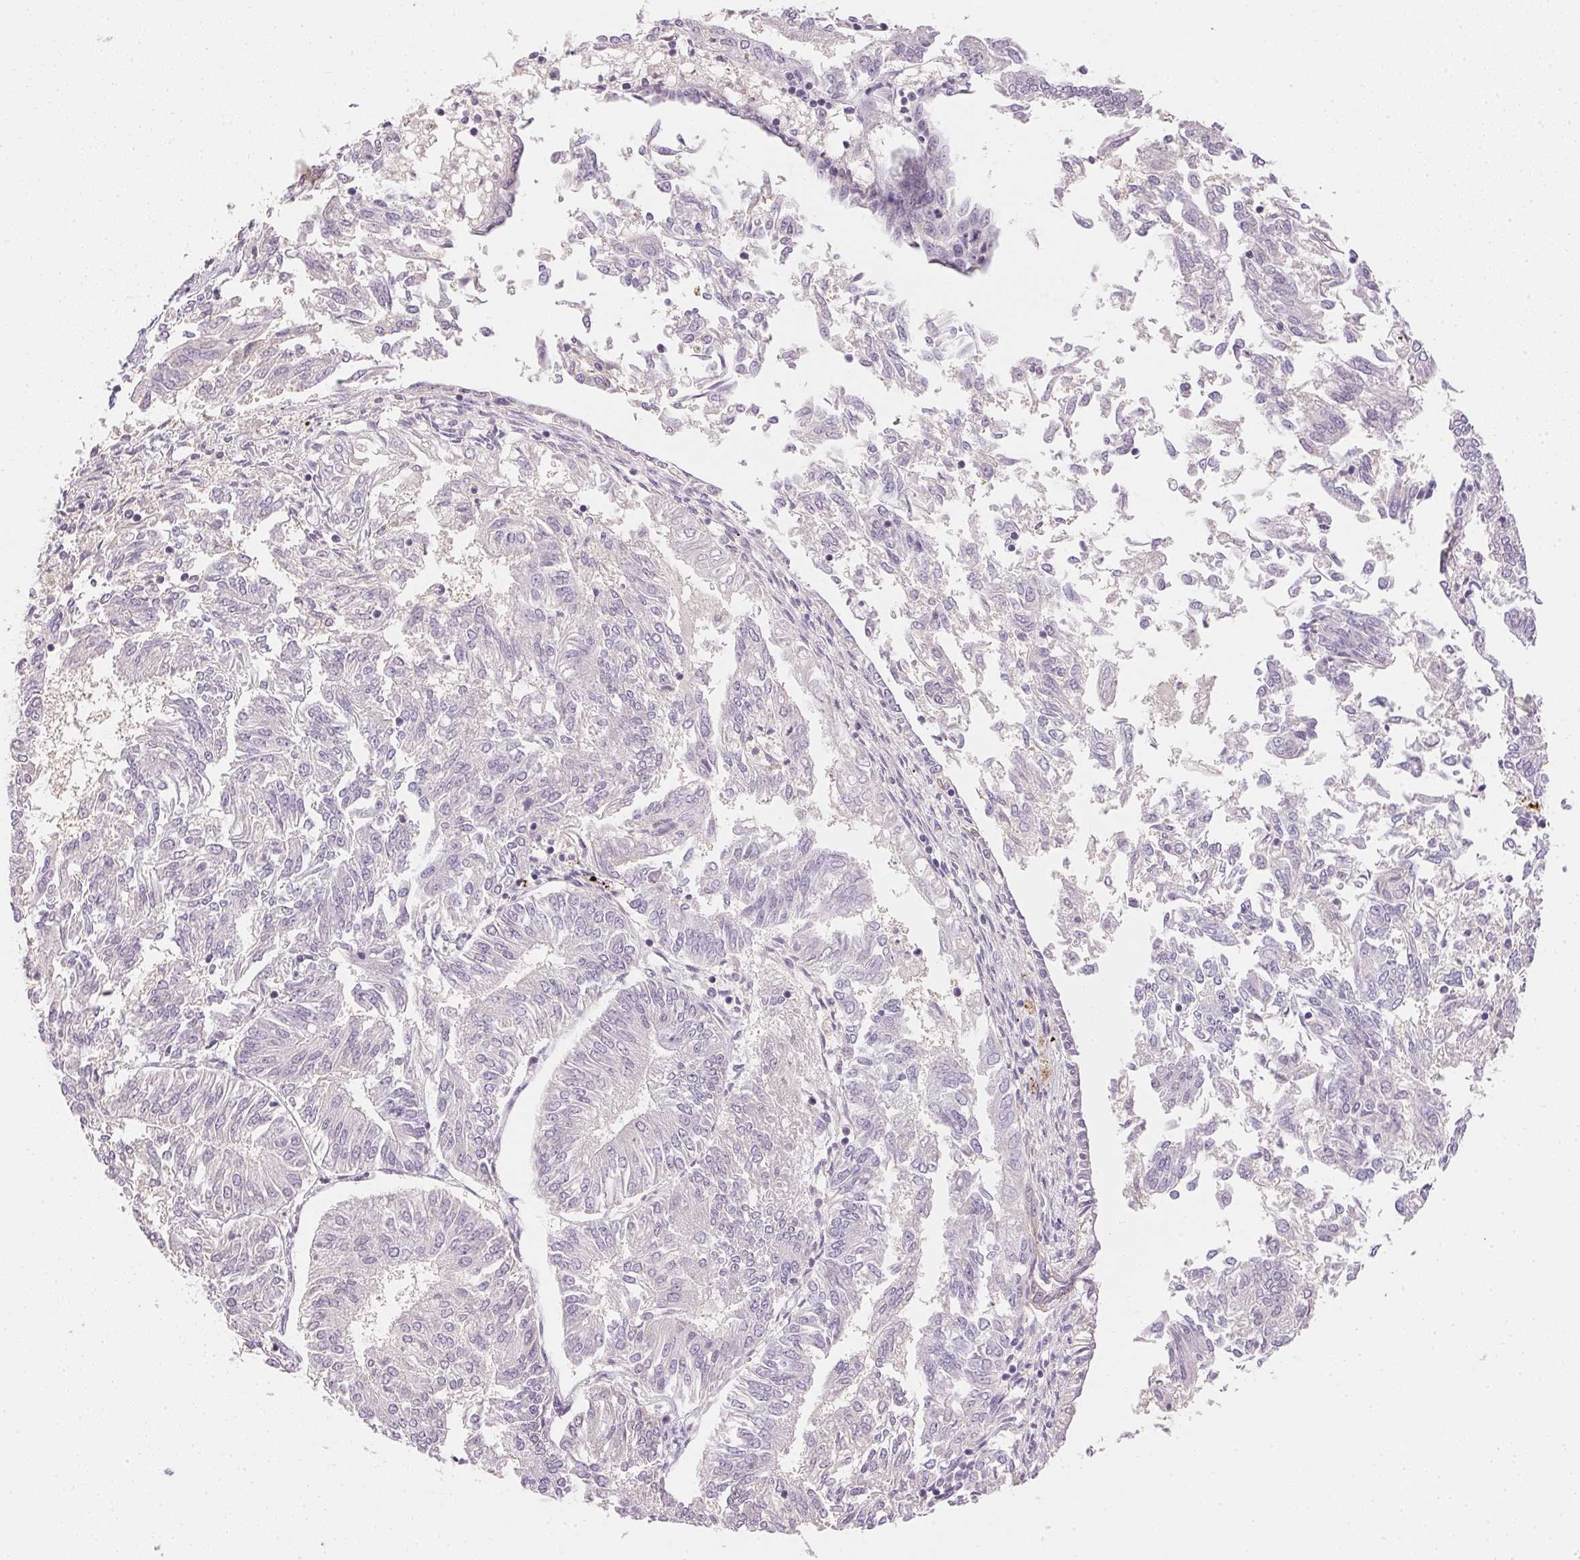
{"staining": {"intensity": "negative", "quantity": "none", "location": "none"}, "tissue": "endometrial cancer", "cell_type": "Tumor cells", "image_type": "cancer", "snomed": [{"axis": "morphology", "description": "Adenocarcinoma, NOS"}, {"axis": "topography", "description": "Endometrium"}], "caption": "Immunohistochemistry photomicrograph of neoplastic tissue: endometrial cancer (adenocarcinoma) stained with DAB (3,3'-diaminobenzidine) shows no significant protein positivity in tumor cells. The staining is performed using DAB (3,3'-diaminobenzidine) brown chromogen with nuclei counter-stained in using hematoxylin.", "gene": "FNDC4", "patient": {"sex": "female", "age": 58}}